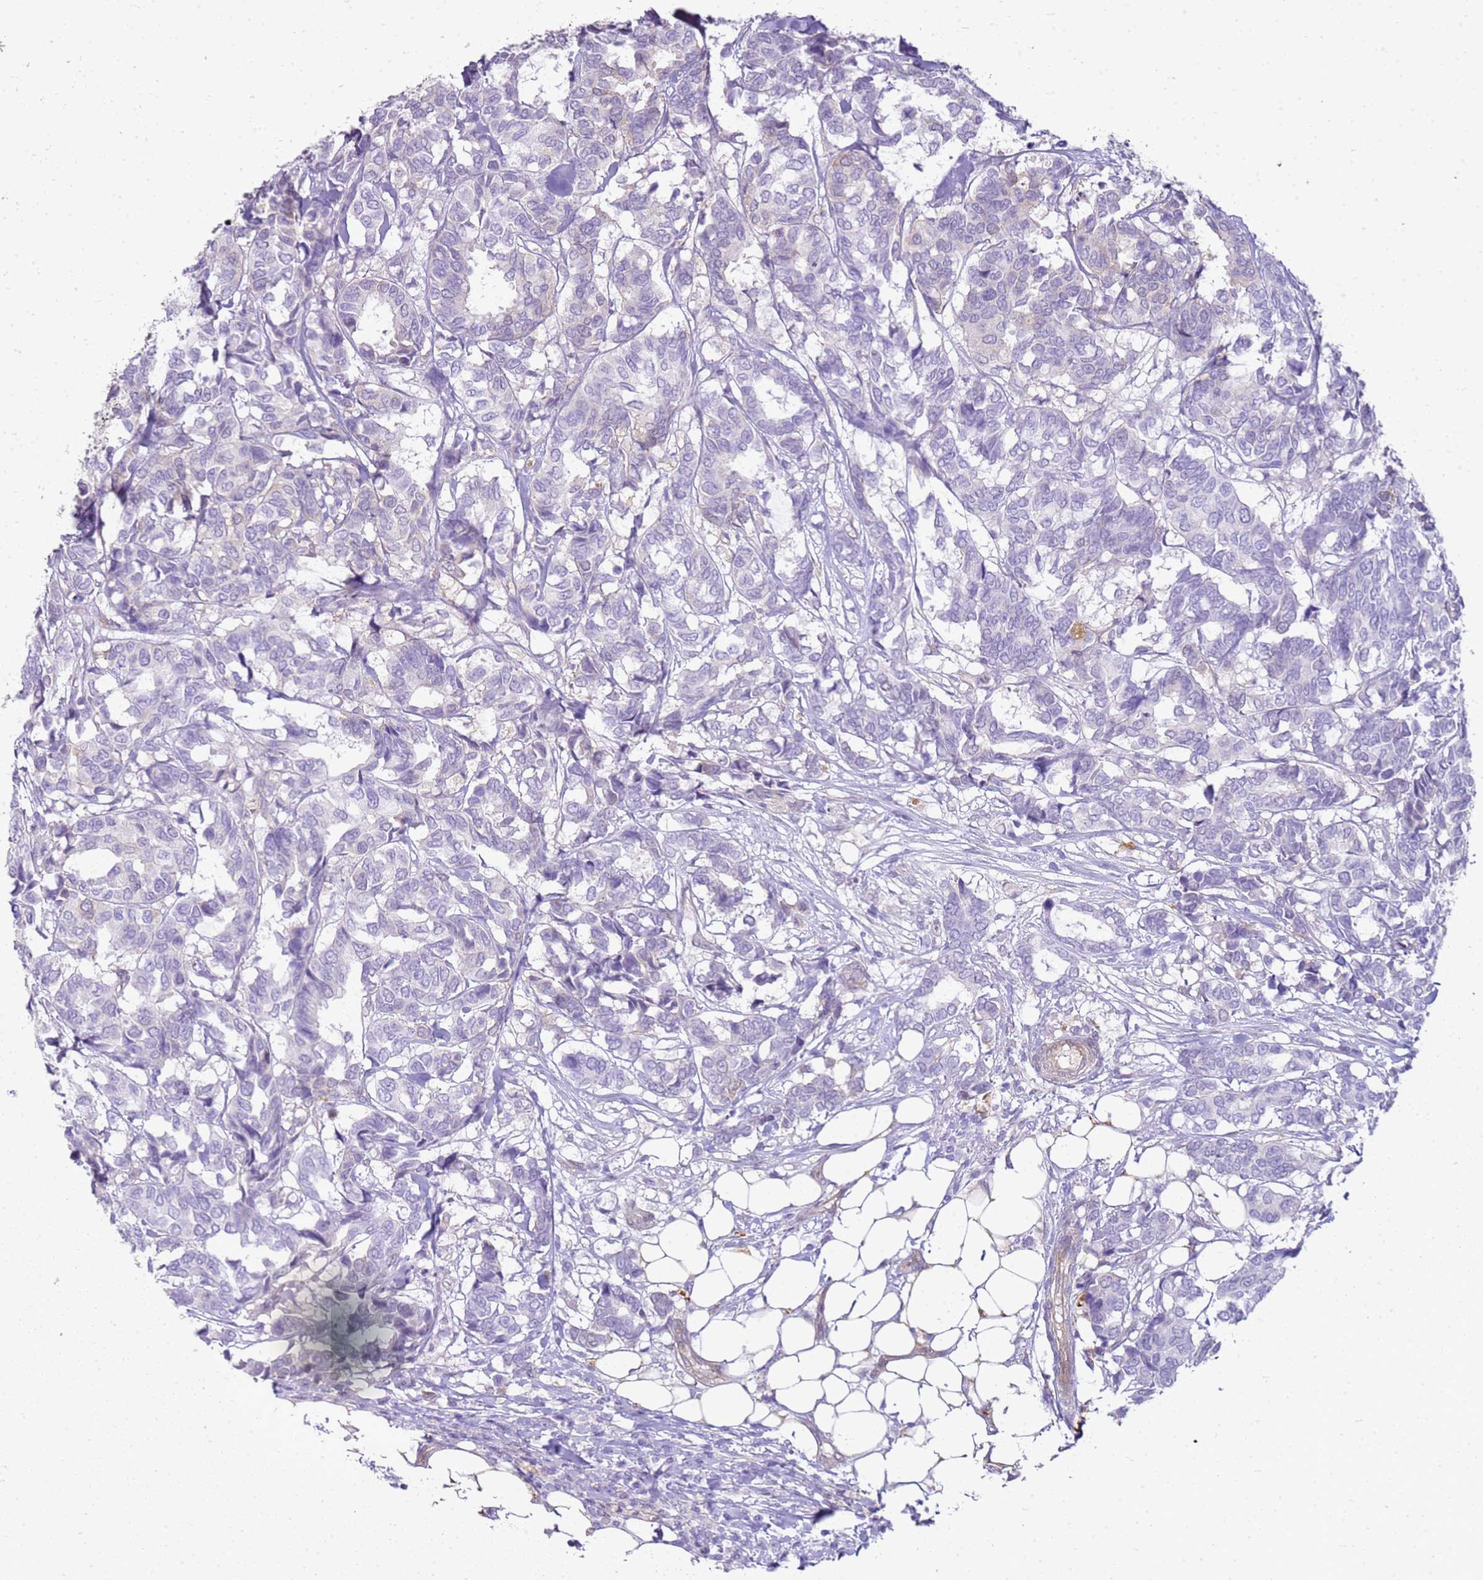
{"staining": {"intensity": "negative", "quantity": "none", "location": "none"}, "tissue": "breast cancer", "cell_type": "Tumor cells", "image_type": "cancer", "snomed": [{"axis": "morphology", "description": "Duct carcinoma"}, {"axis": "topography", "description": "Breast"}], "caption": "Histopathology image shows no significant protein positivity in tumor cells of breast cancer (infiltrating ductal carcinoma).", "gene": "HSPB1", "patient": {"sex": "female", "age": 87}}